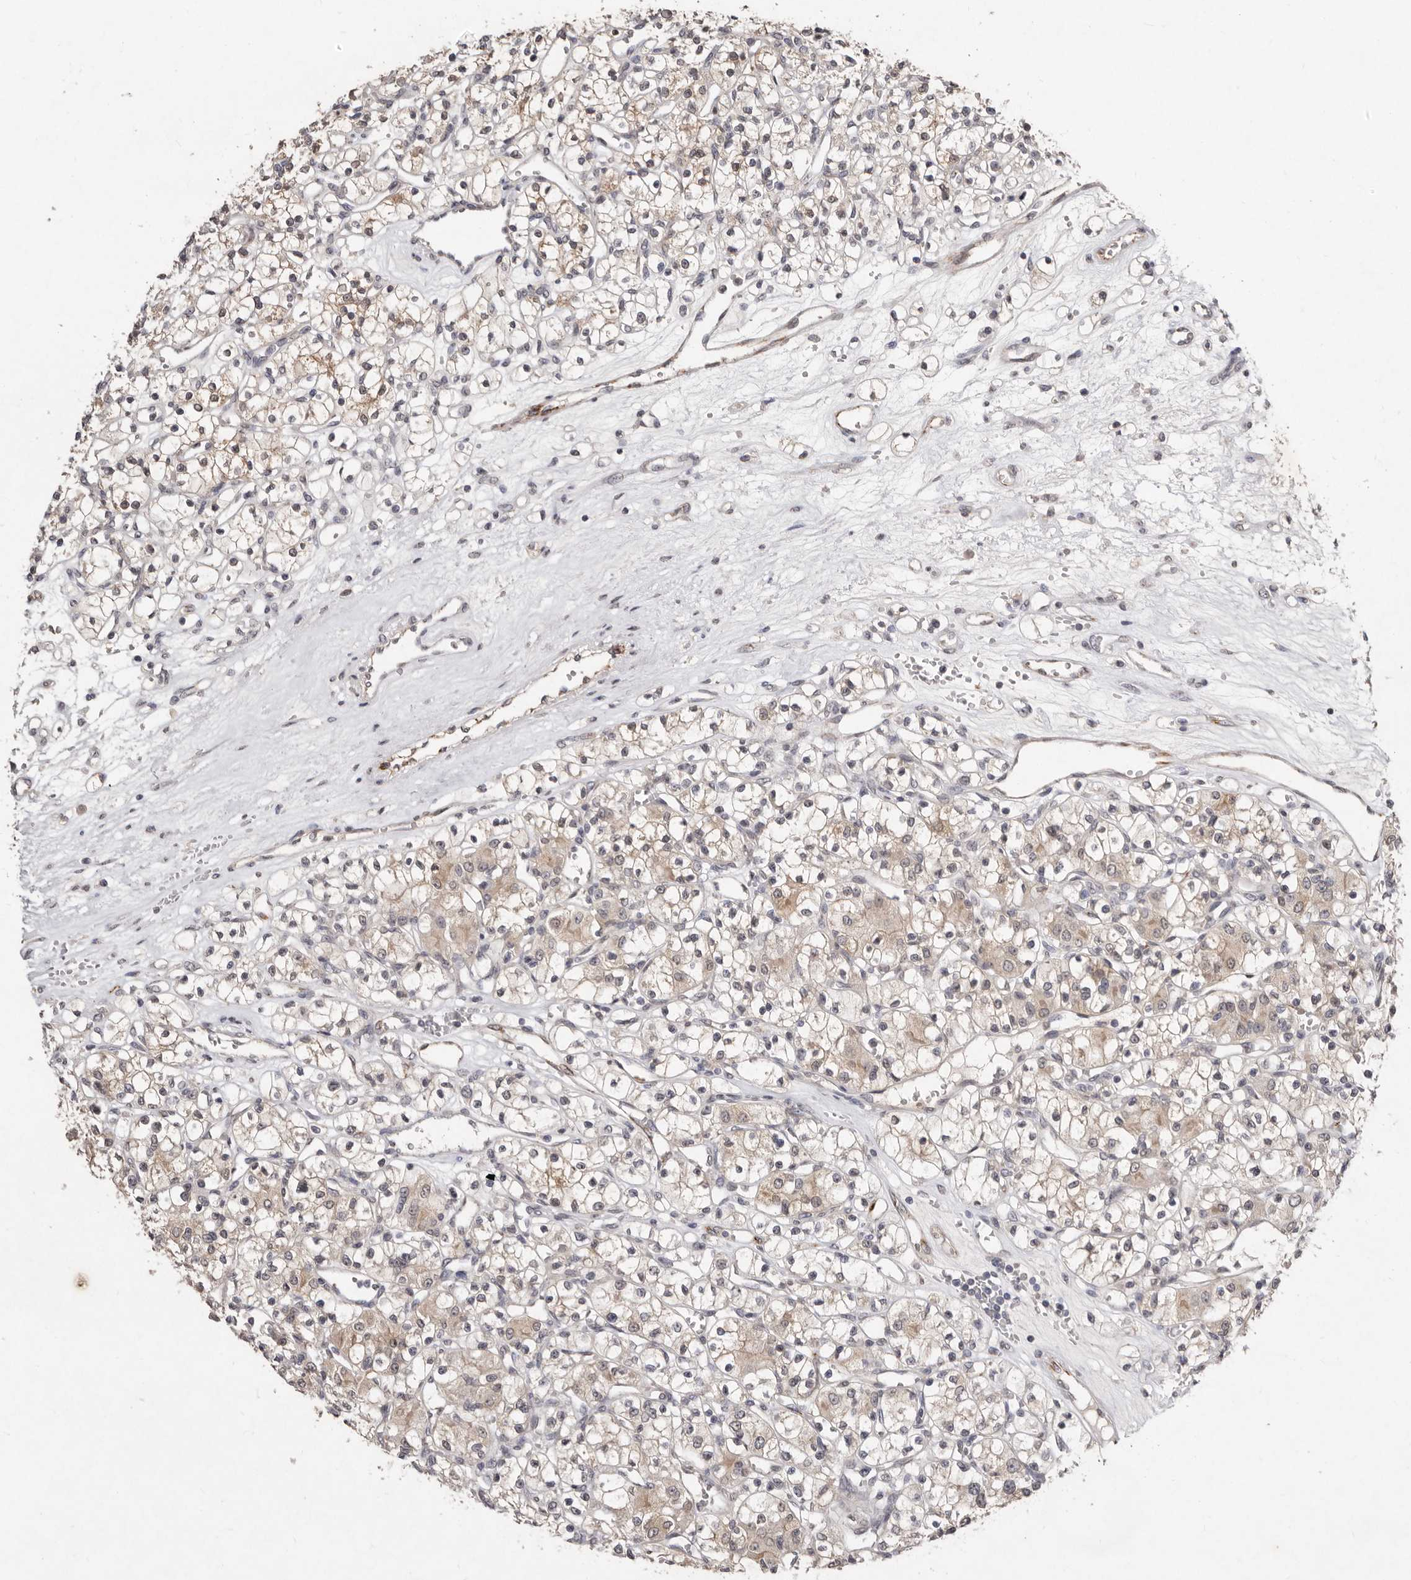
{"staining": {"intensity": "weak", "quantity": "25%-75%", "location": "cytoplasmic/membranous"}, "tissue": "renal cancer", "cell_type": "Tumor cells", "image_type": "cancer", "snomed": [{"axis": "morphology", "description": "Adenocarcinoma, NOS"}, {"axis": "topography", "description": "Kidney"}], "caption": "DAB (3,3'-diaminobenzidine) immunohistochemical staining of renal adenocarcinoma demonstrates weak cytoplasmic/membranous protein staining in about 25%-75% of tumor cells. (Stains: DAB in brown, nuclei in blue, Microscopy: brightfield microscopy at high magnification).", "gene": "SULT1E1", "patient": {"sex": "female", "age": 59}}